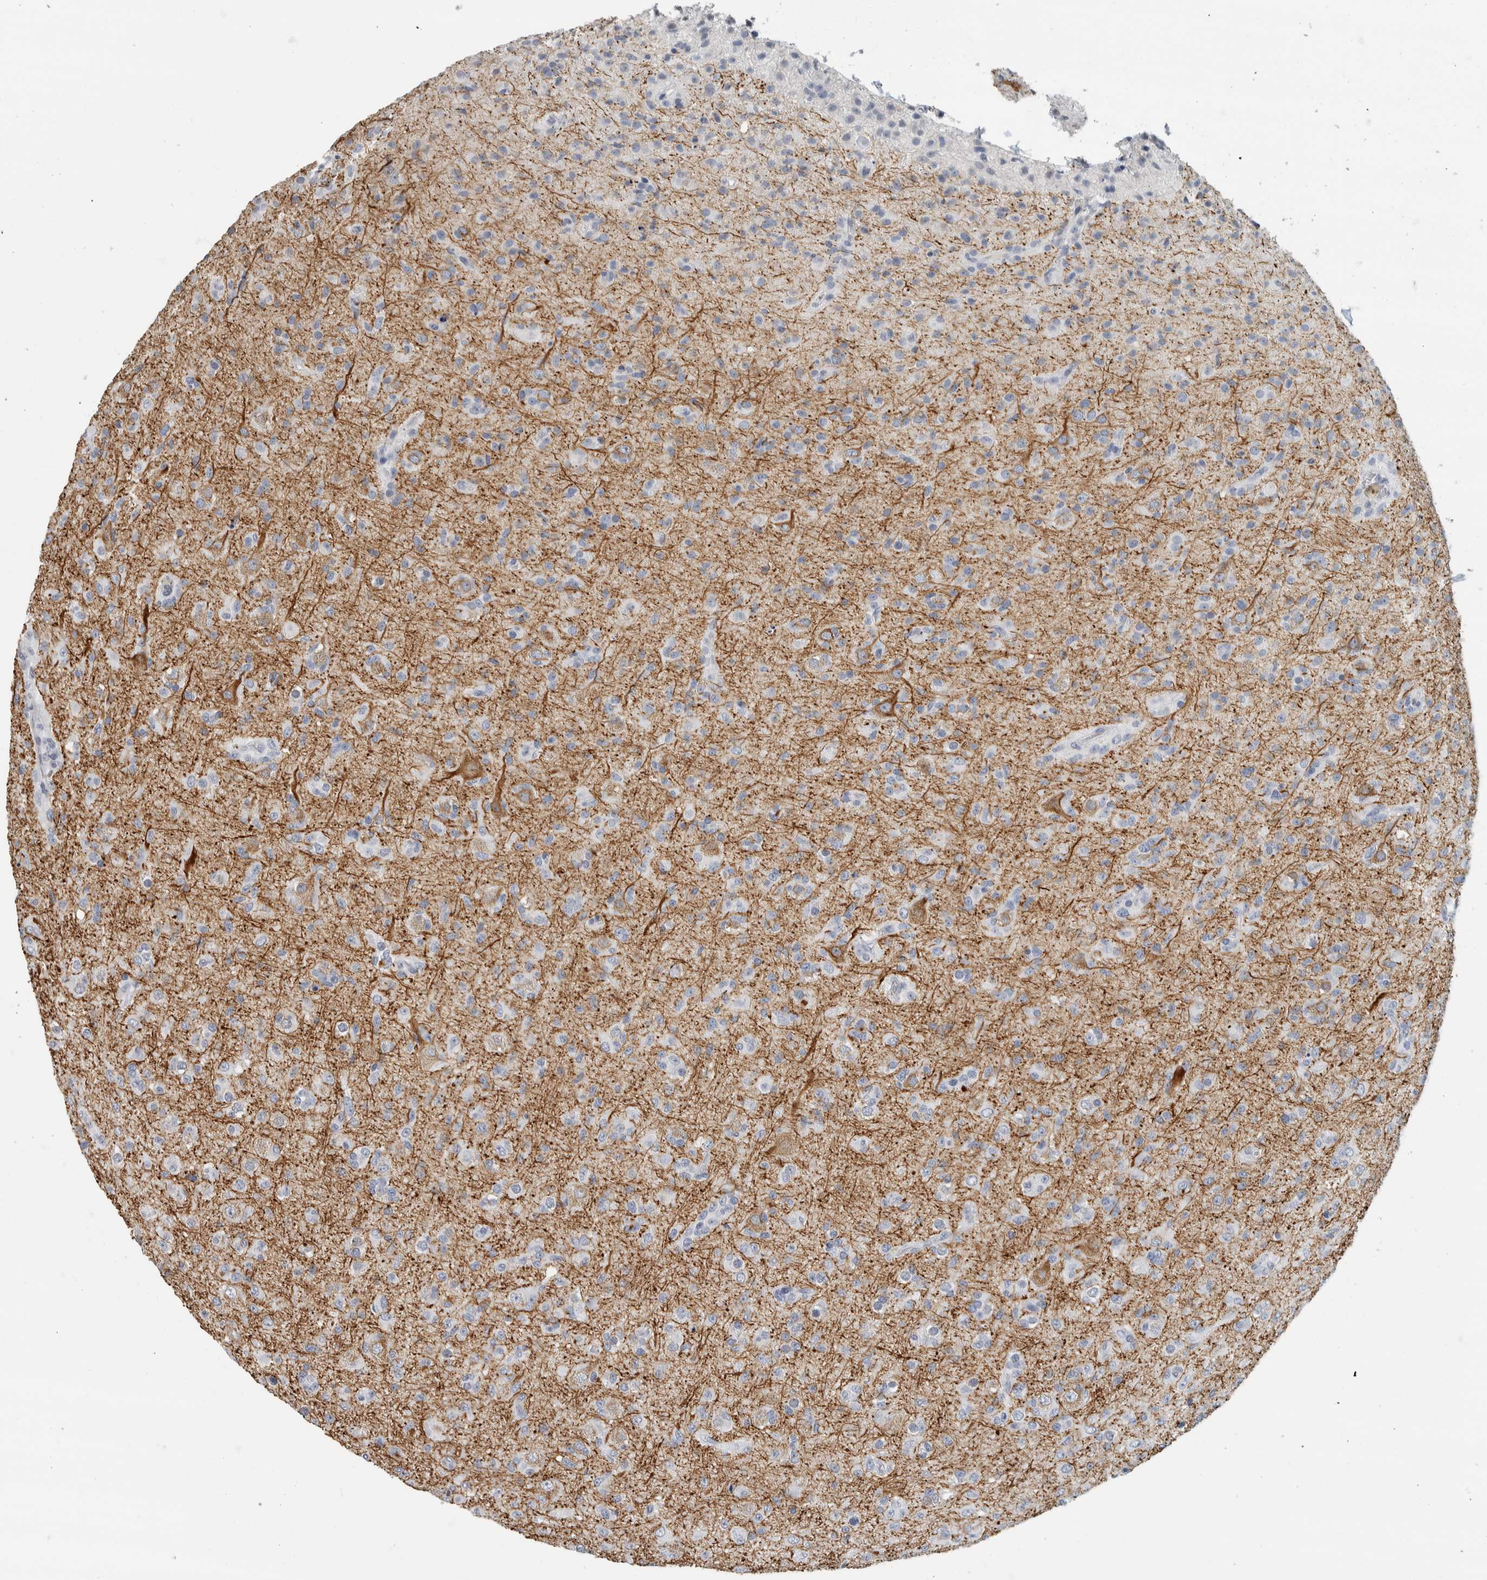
{"staining": {"intensity": "negative", "quantity": "none", "location": "none"}, "tissue": "glioma", "cell_type": "Tumor cells", "image_type": "cancer", "snomed": [{"axis": "morphology", "description": "Glioma, malignant, Low grade"}, {"axis": "topography", "description": "Brain"}], "caption": "This micrograph is of glioma stained with IHC to label a protein in brown with the nuclei are counter-stained blue. There is no staining in tumor cells.", "gene": "NEFM", "patient": {"sex": "male", "age": 65}}